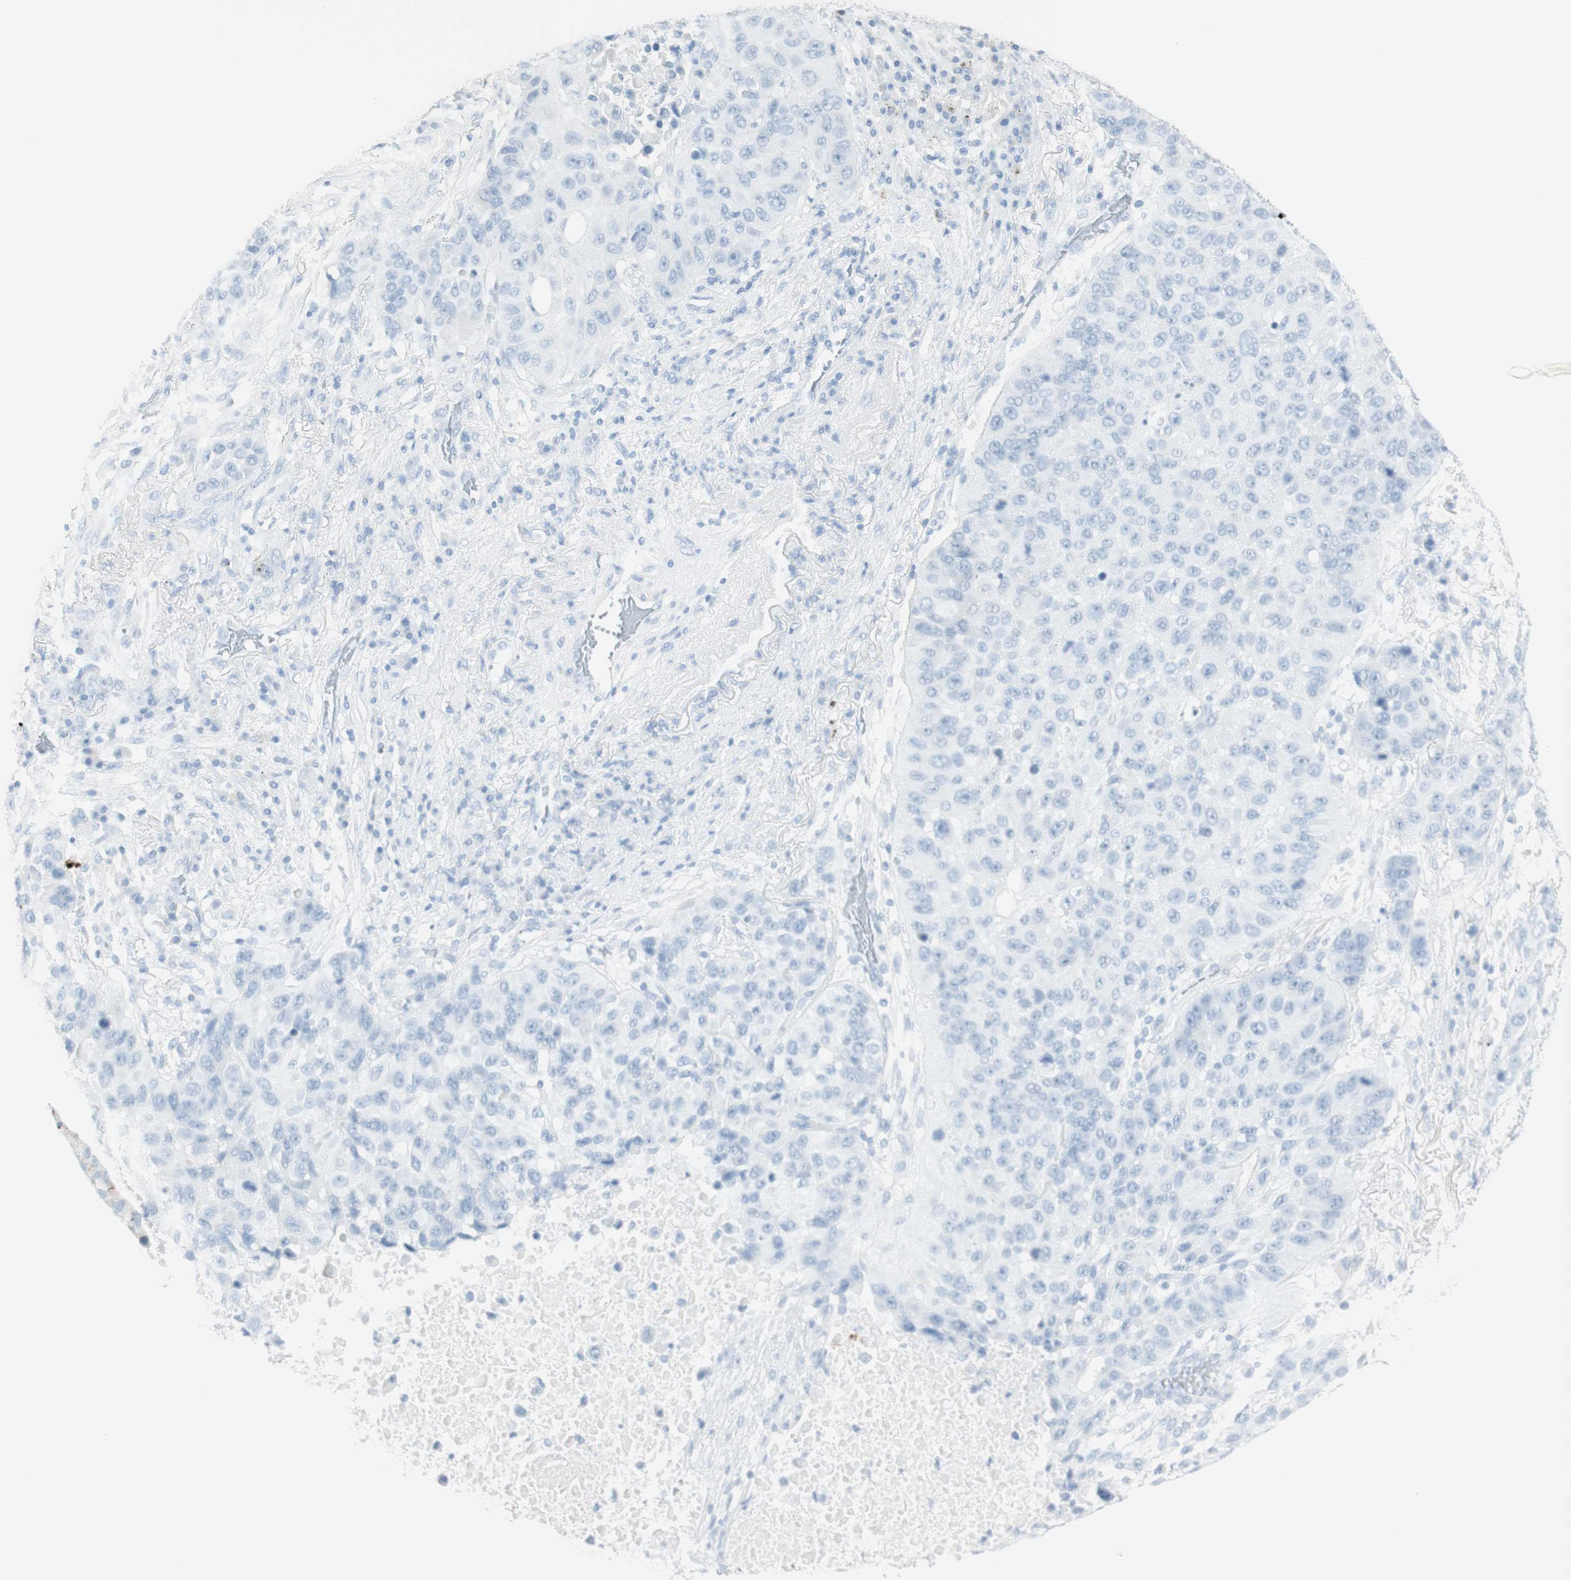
{"staining": {"intensity": "negative", "quantity": "none", "location": "none"}, "tissue": "lung cancer", "cell_type": "Tumor cells", "image_type": "cancer", "snomed": [{"axis": "morphology", "description": "Squamous cell carcinoma, NOS"}, {"axis": "topography", "description": "Lung"}], "caption": "The histopathology image shows no staining of tumor cells in squamous cell carcinoma (lung).", "gene": "NAPSA", "patient": {"sex": "male", "age": 57}}